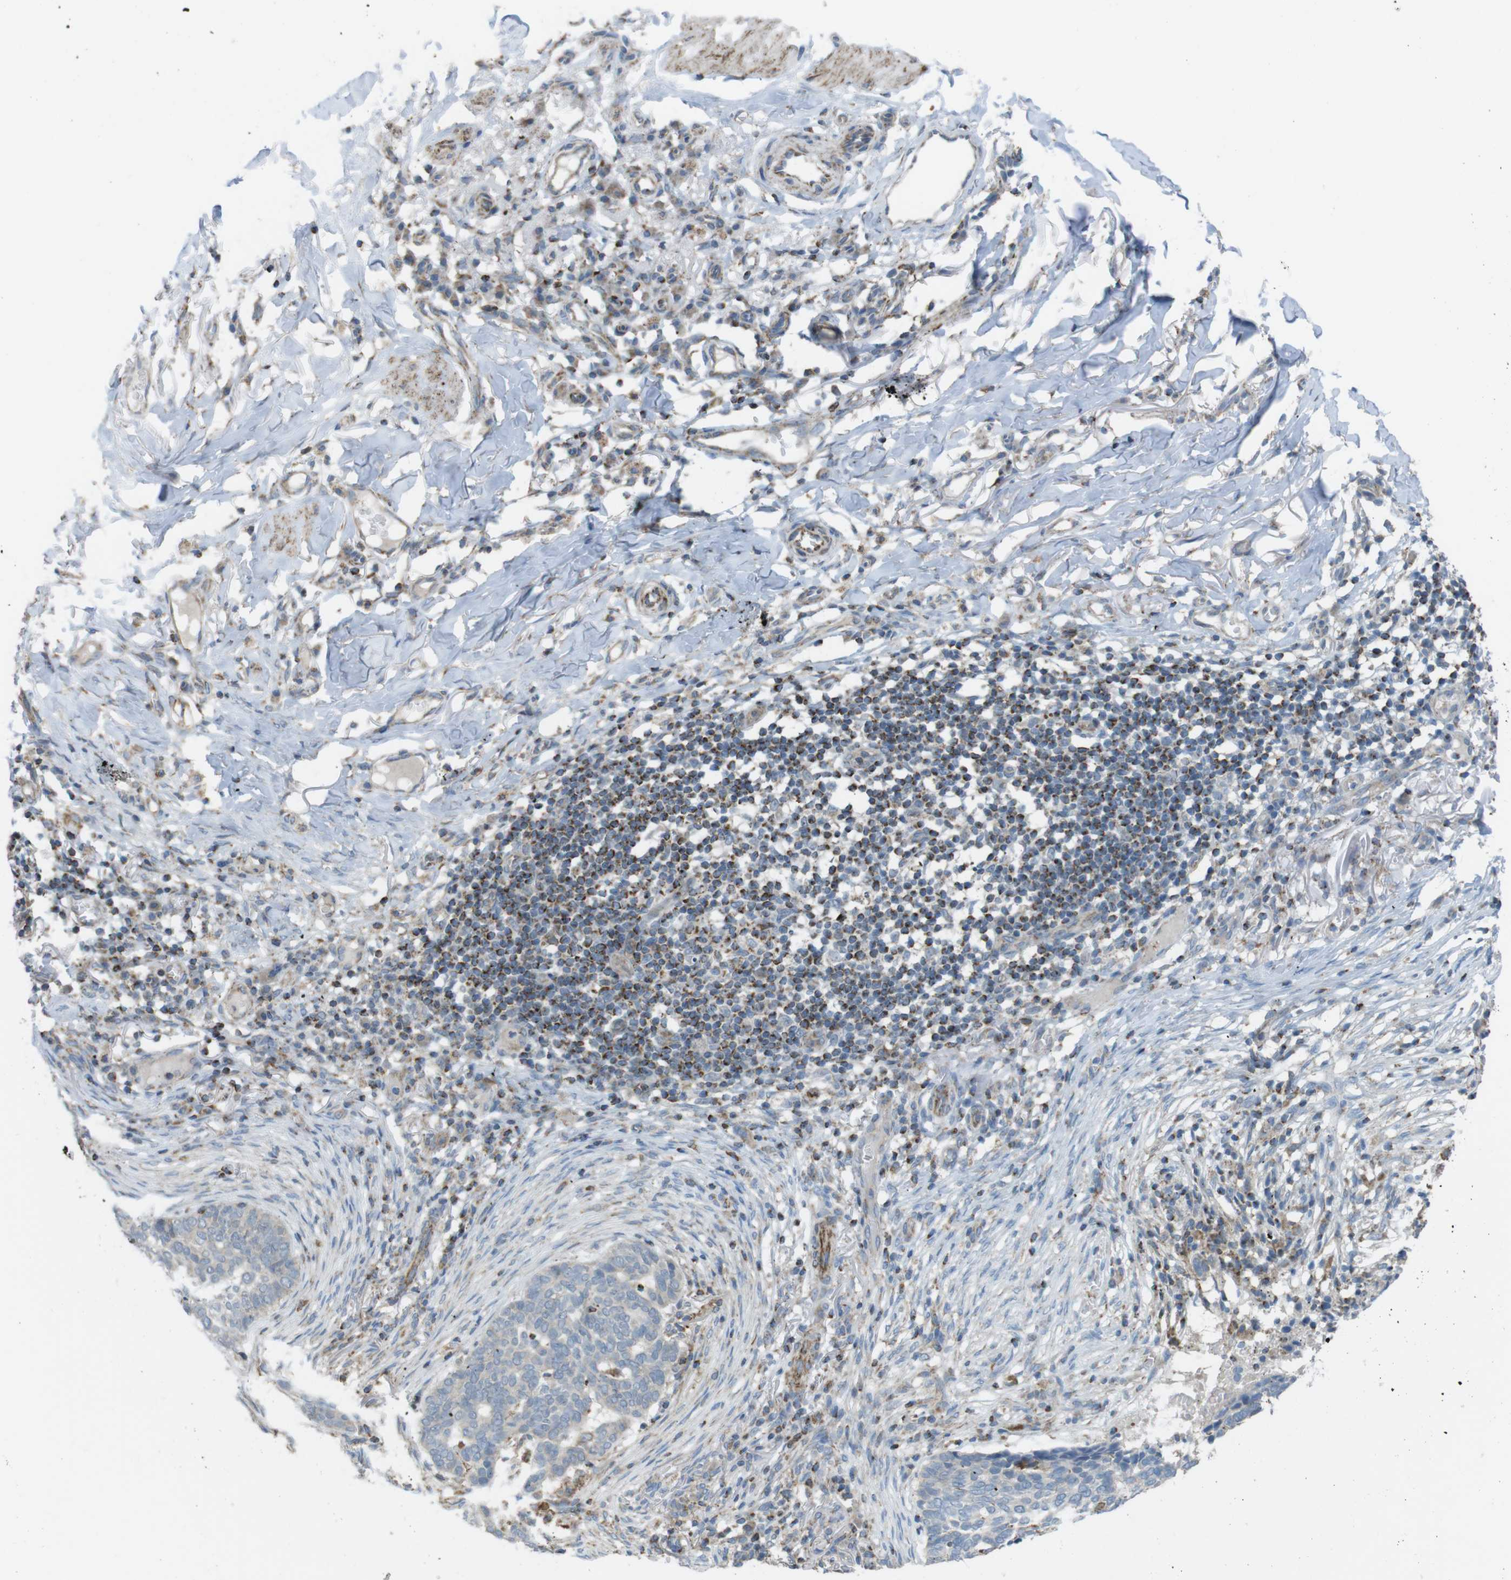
{"staining": {"intensity": "weak", "quantity": "25%-75%", "location": "cytoplasmic/membranous"}, "tissue": "skin cancer", "cell_type": "Tumor cells", "image_type": "cancer", "snomed": [{"axis": "morphology", "description": "Basal cell carcinoma"}, {"axis": "topography", "description": "Skin"}], "caption": "About 25%-75% of tumor cells in skin basal cell carcinoma reveal weak cytoplasmic/membranous protein expression as visualized by brown immunohistochemical staining.", "gene": "GRIK2", "patient": {"sex": "male", "age": 85}}